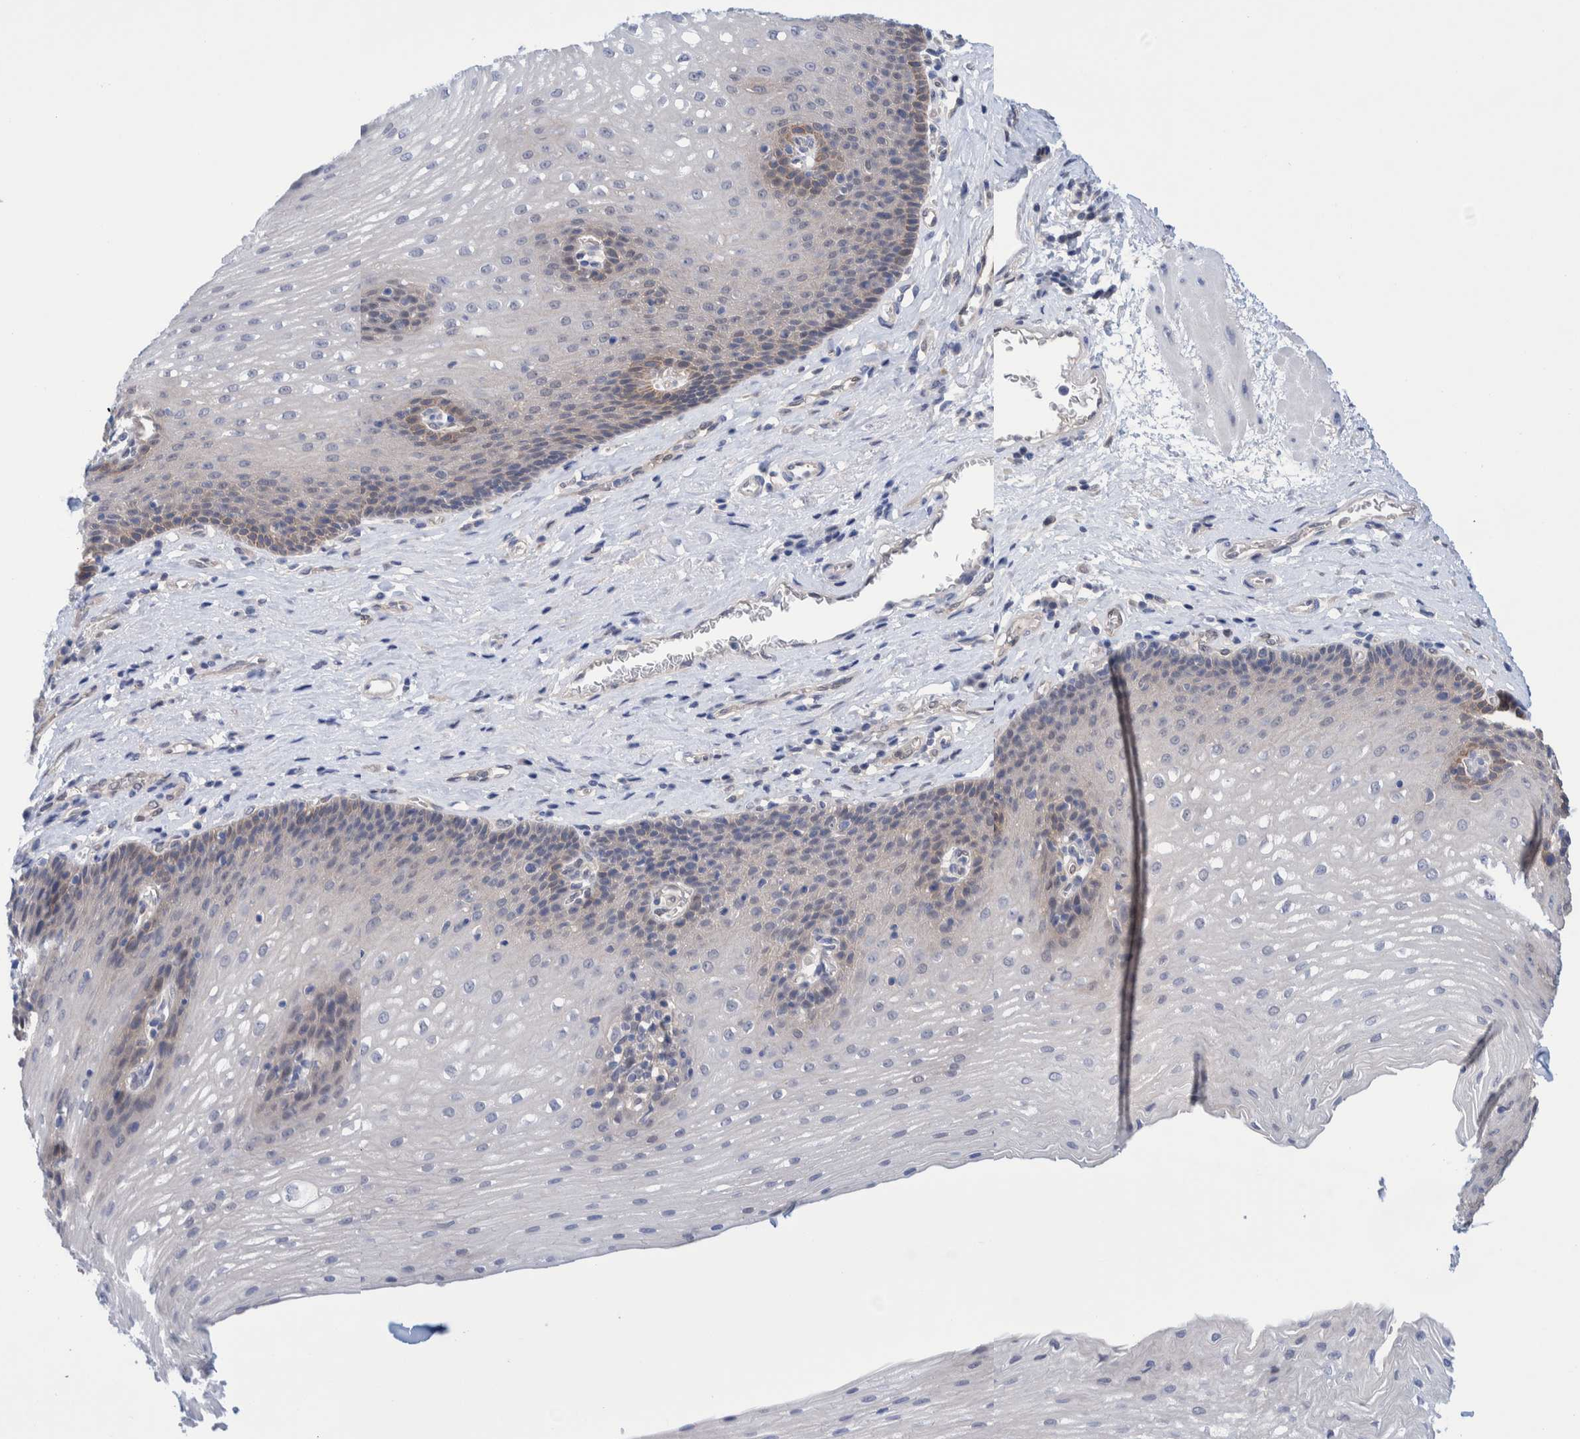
{"staining": {"intensity": "moderate", "quantity": "<25%", "location": "cytoplasmic/membranous,nuclear"}, "tissue": "esophagus", "cell_type": "Squamous epithelial cells", "image_type": "normal", "snomed": [{"axis": "morphology", "description": "Normal tissue, NOS"}, {"axis": "topography", "description": "Esophagus"}], "caption": "This image demonstrates immunohistochemistry (IHC) staining of benign esophagus, with low moderate cytoplasmic/membranous,nuclear positivity in approximately <25% of squamous epithelial cells.", "gene": "PFAS", "patient": {"sex": "male", "age": 48}}